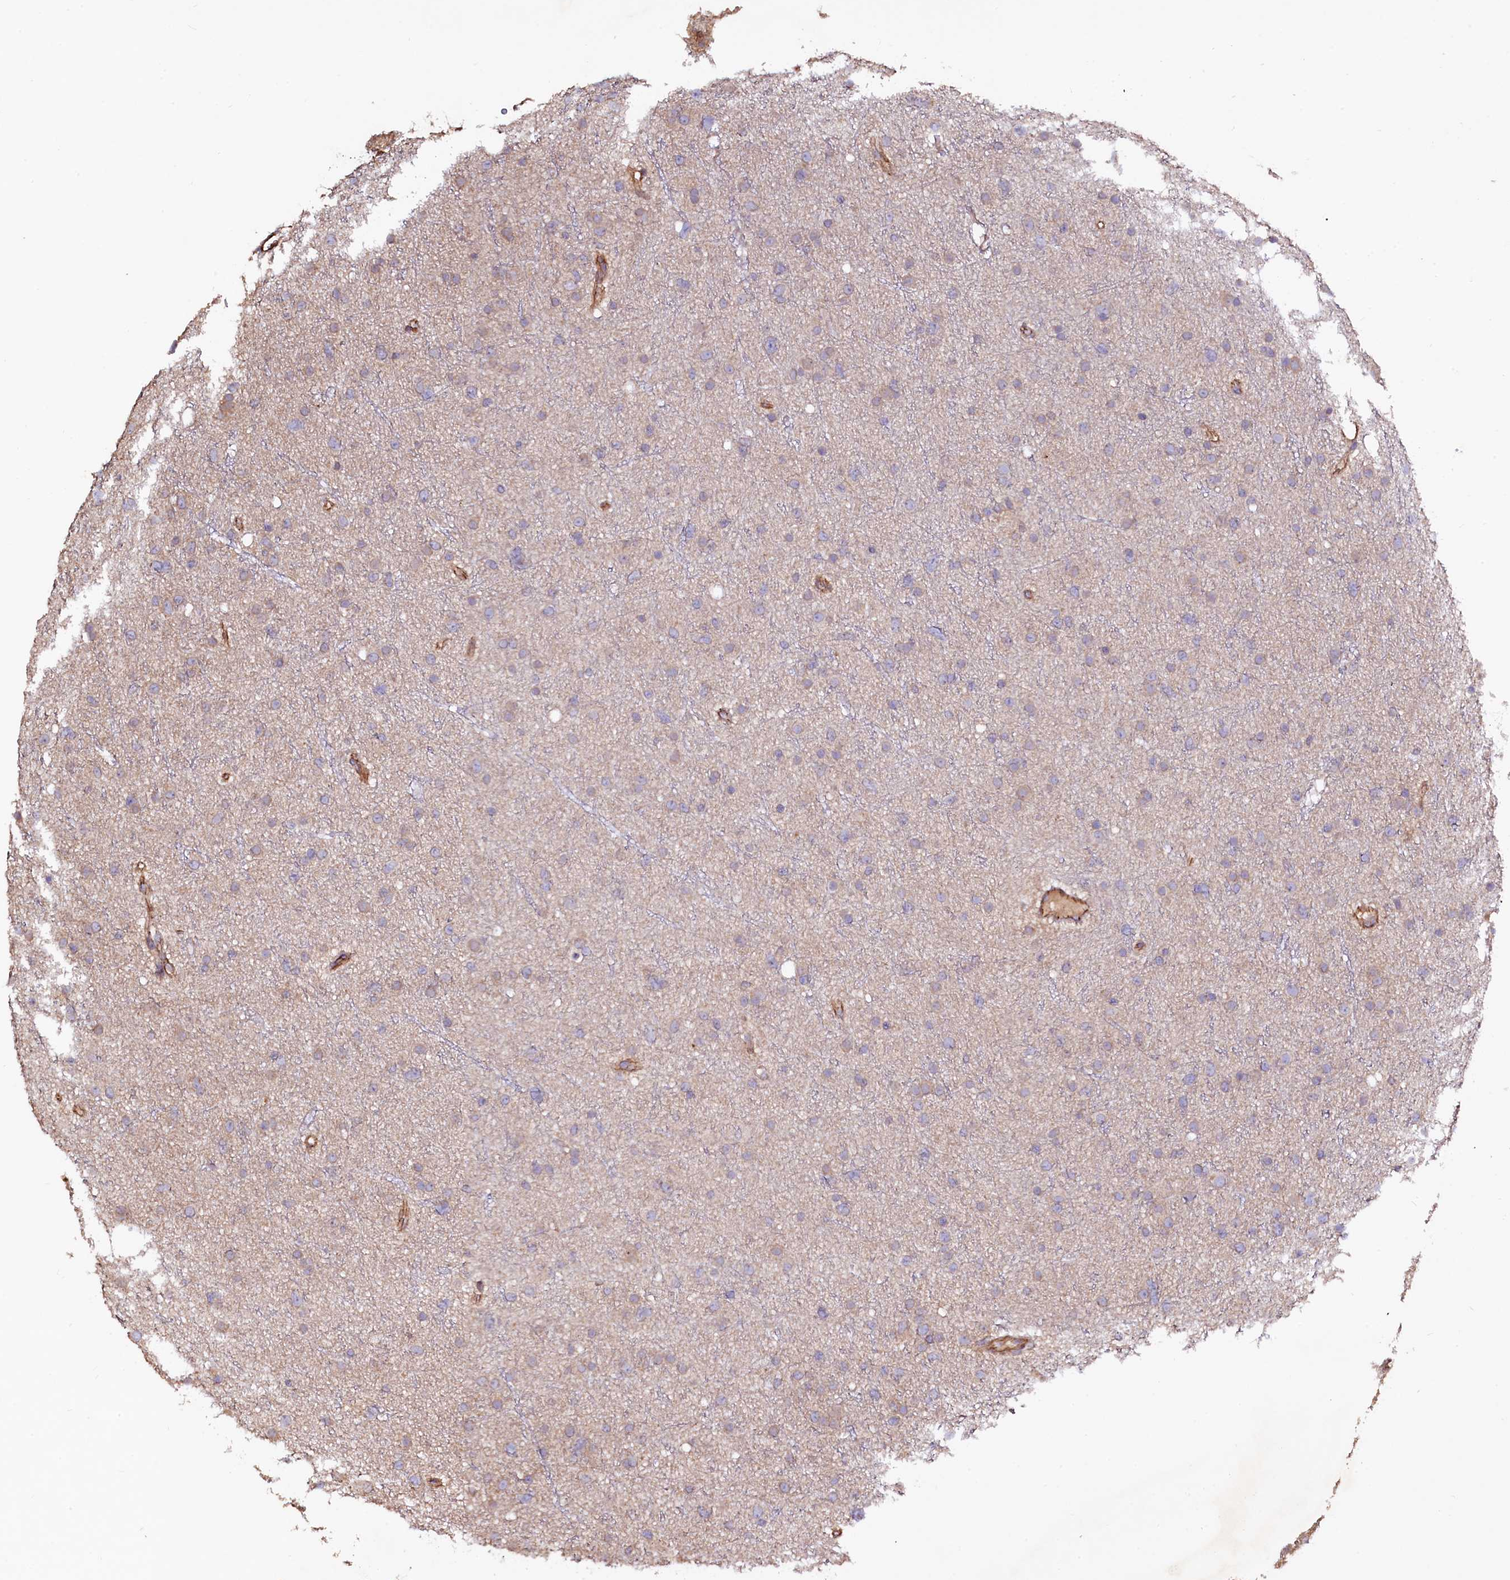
{"staining": {"intensity": "weak", "quantity": "<25%", "location": "cytoplasmic/membranous"}, "tissue": "glioma", "cell_type": "Tumor cells", "image_type": "cancer", "snomed": [{"axis": "morphology", "description": "Glioma, malignant, Low grade"}, {"axis": "topography", "description": "Cerebral cortex"}], "caption": "Tumor cells are negative for protein expression in human malignant glioma (low-grade).", "gene": "KLHDC4", "patient": {"sex": "female", "age": 39}}